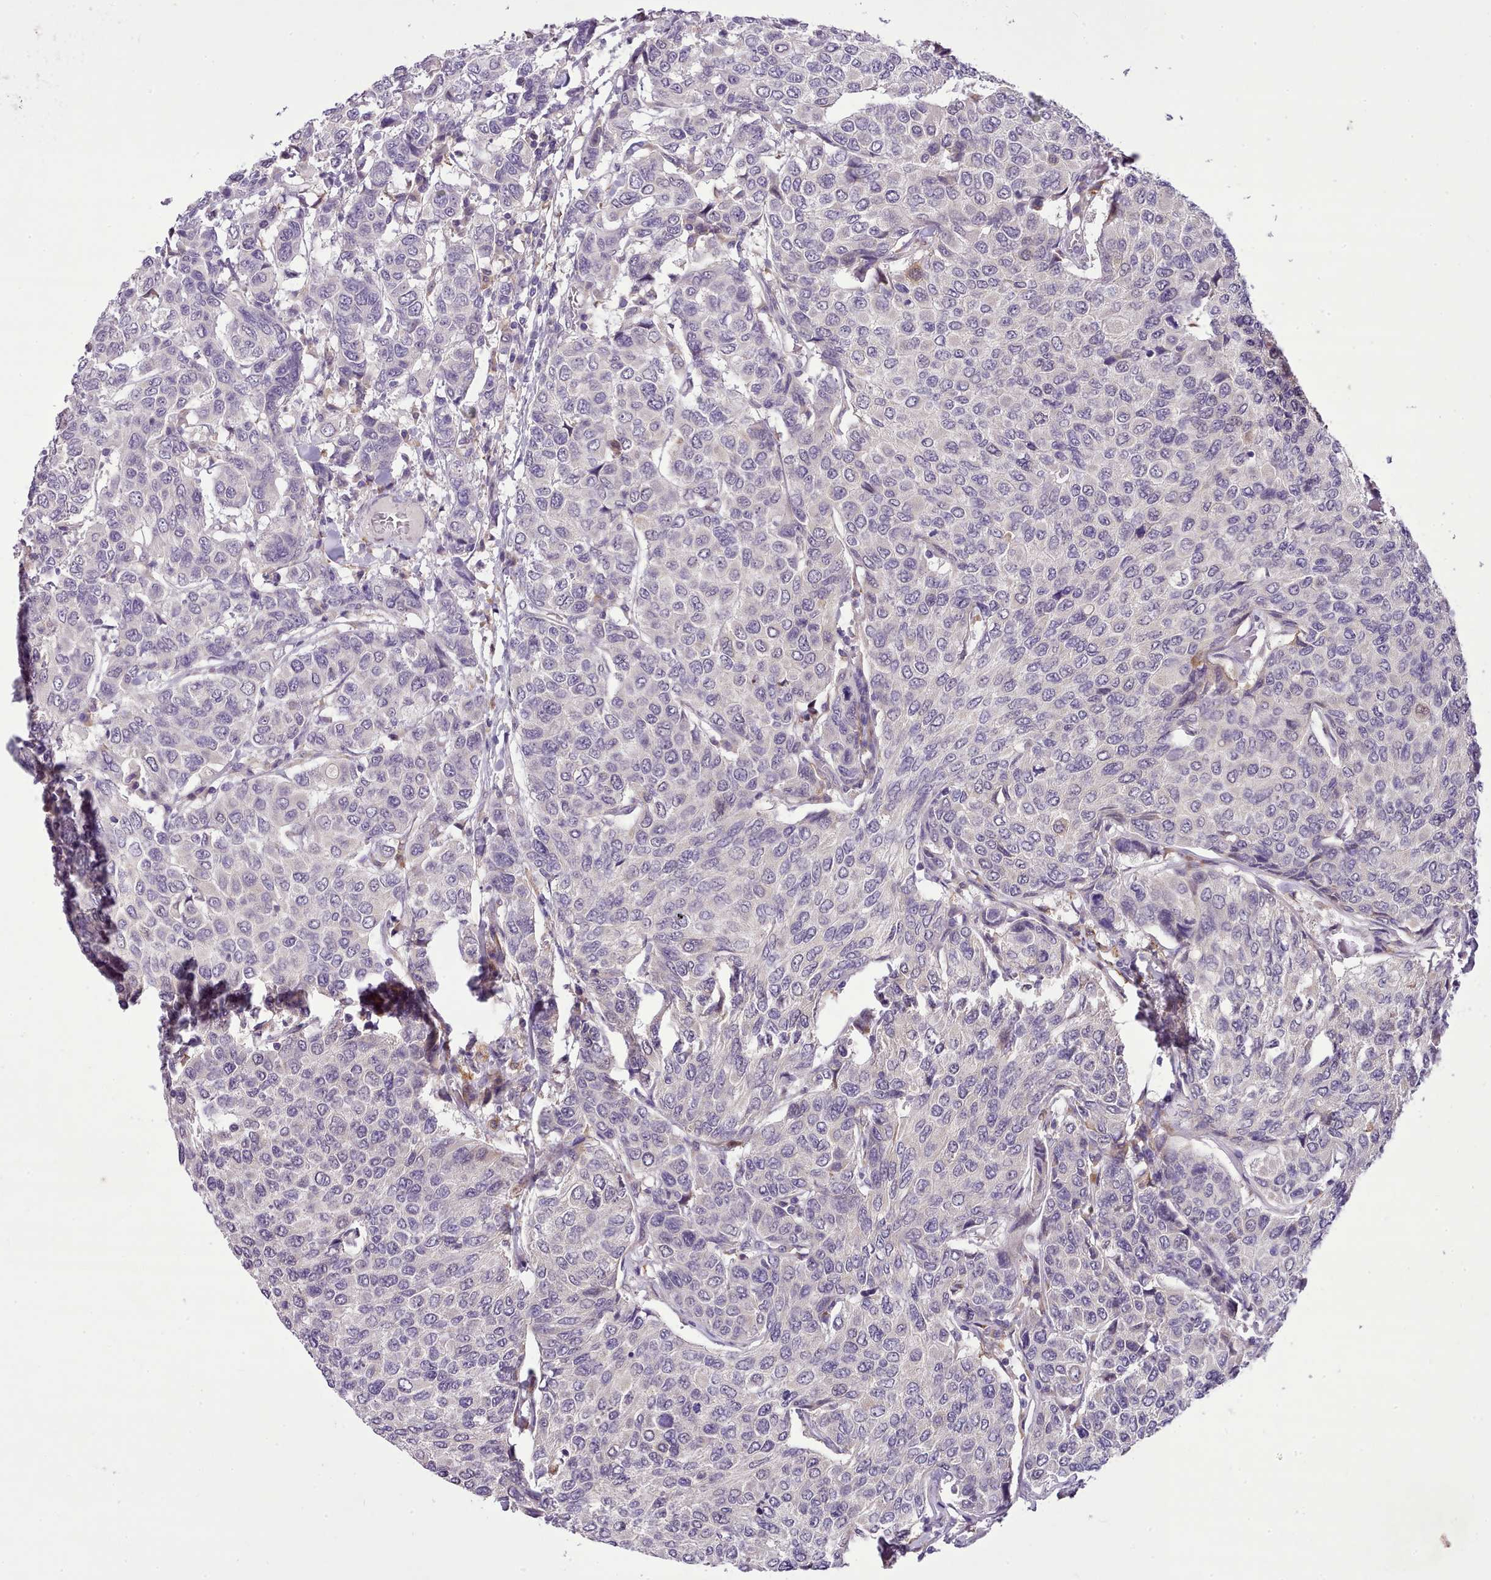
{"staining": {"intensity": "negative", "quantity": "none", "location": "none"}, "tissue": "breast cancer", "cell_type": "Tumor cells", "image_type": "cancer", "snomed": [{"axis": "morphology", "description": "Duct carcinoma"}, {"axis": "topography", "description": "Breast"}], "caption": "Immunohistochemistry (IHC) image of neoplastic tissue: breast cancer stained with DAB (3,3'-diaminobenzidine) shows no significant protein staining in tumor cells.", "gene": "FAM83E", "patient": {"sex": "female", "age": 55}}